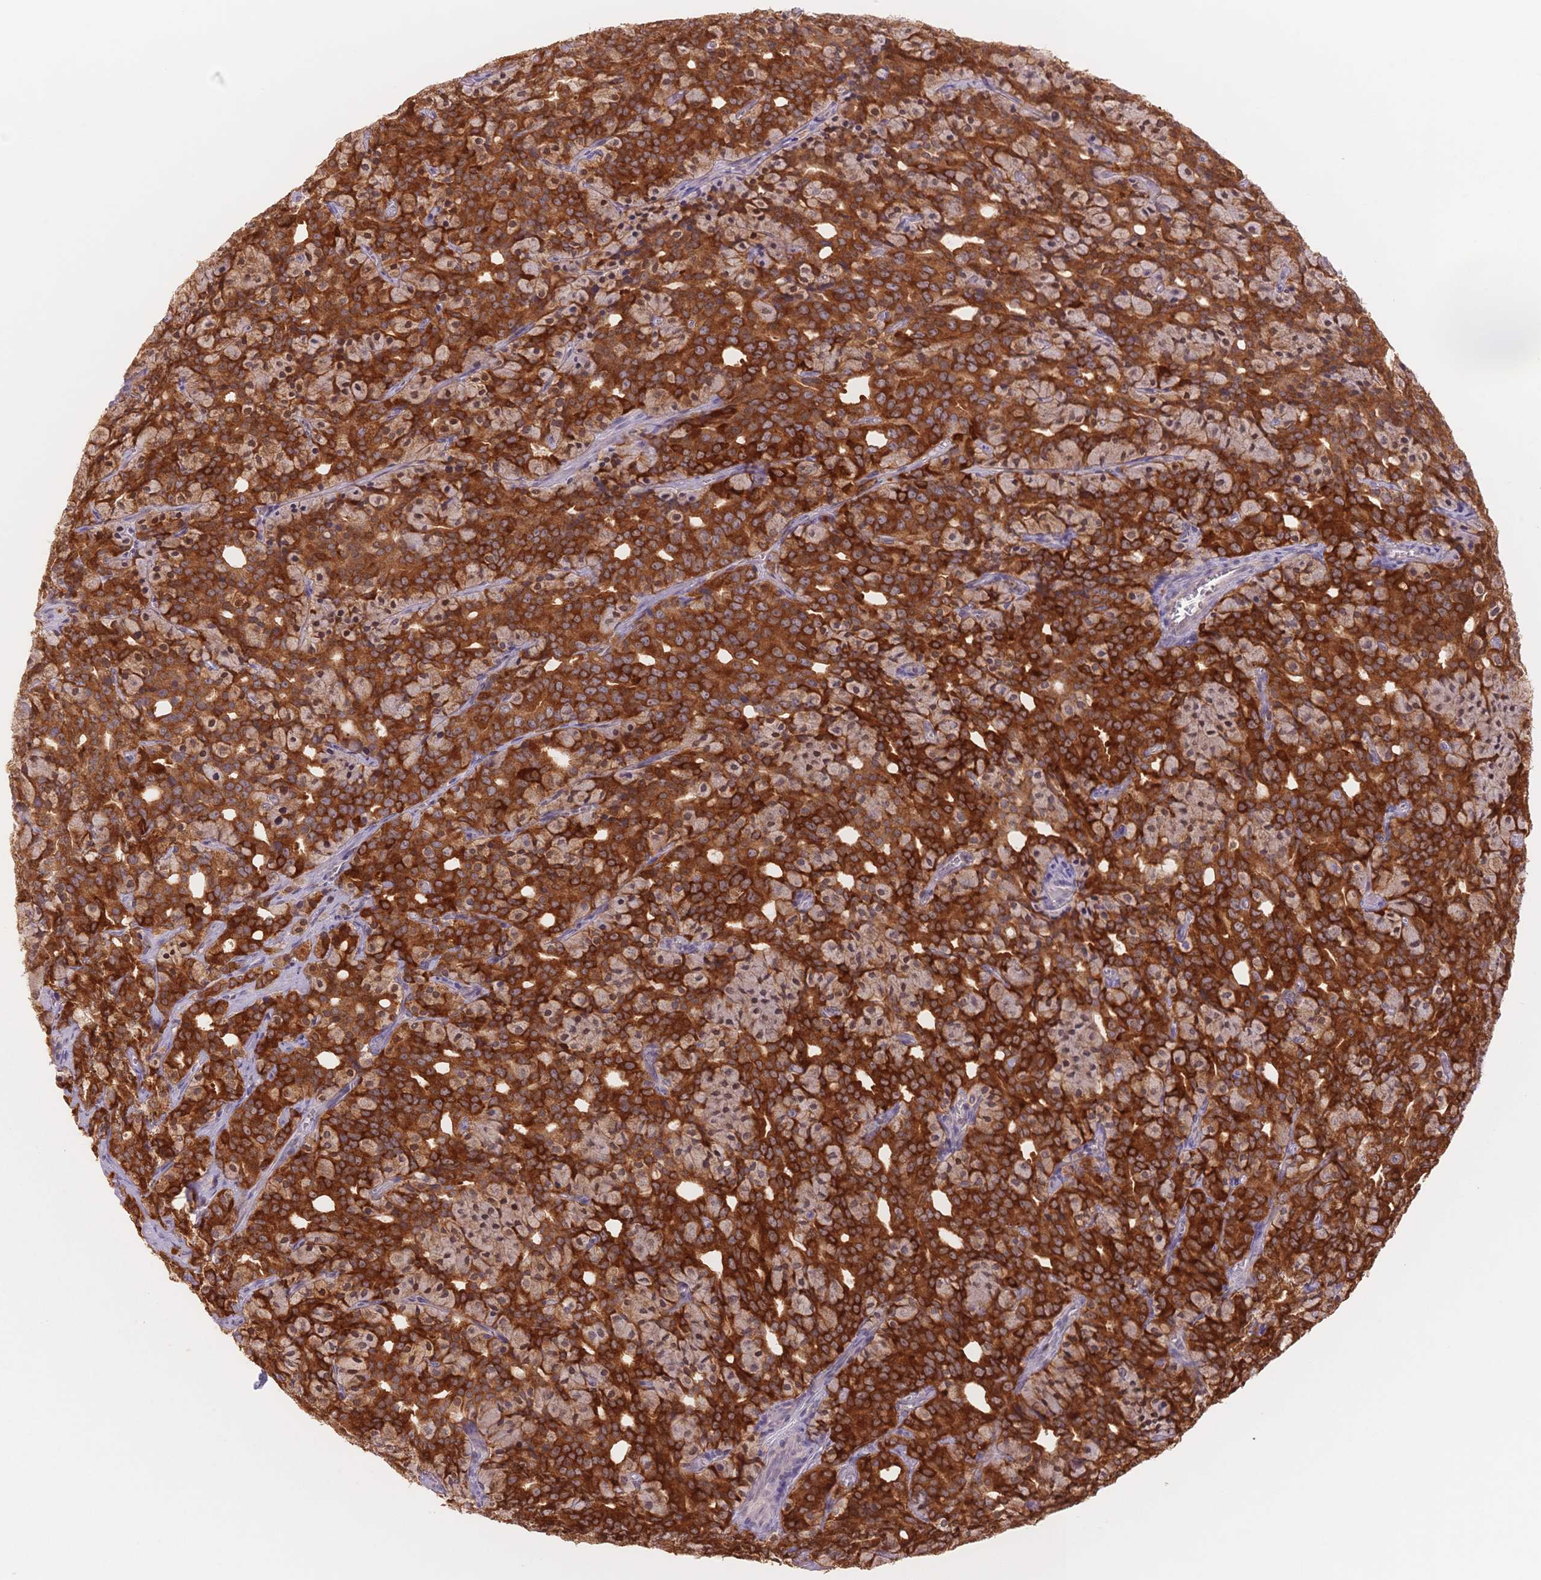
{"staining": {"intensity": "strong", "quantity": ">75%", "location": "cytoplasmic/membranous"}, "tissue": "prostate cancer", "cell_type": "Tumor cells", "image_type": "cancer", "snomed": [{"axis": "morphology", "description": "Adenocarcinoma, High grade"}, {"axis": "topography", "description": "Prostate"}], "caption": "This micrograph displays immunohistochemistry staining of human prostate high-grade adenocarcinoma, with high strong cytoplasmic/membranous expression in approximately >75% of tumor cells.", "gene": "STK39", "patient": {"sex": "male", "age": 84}}